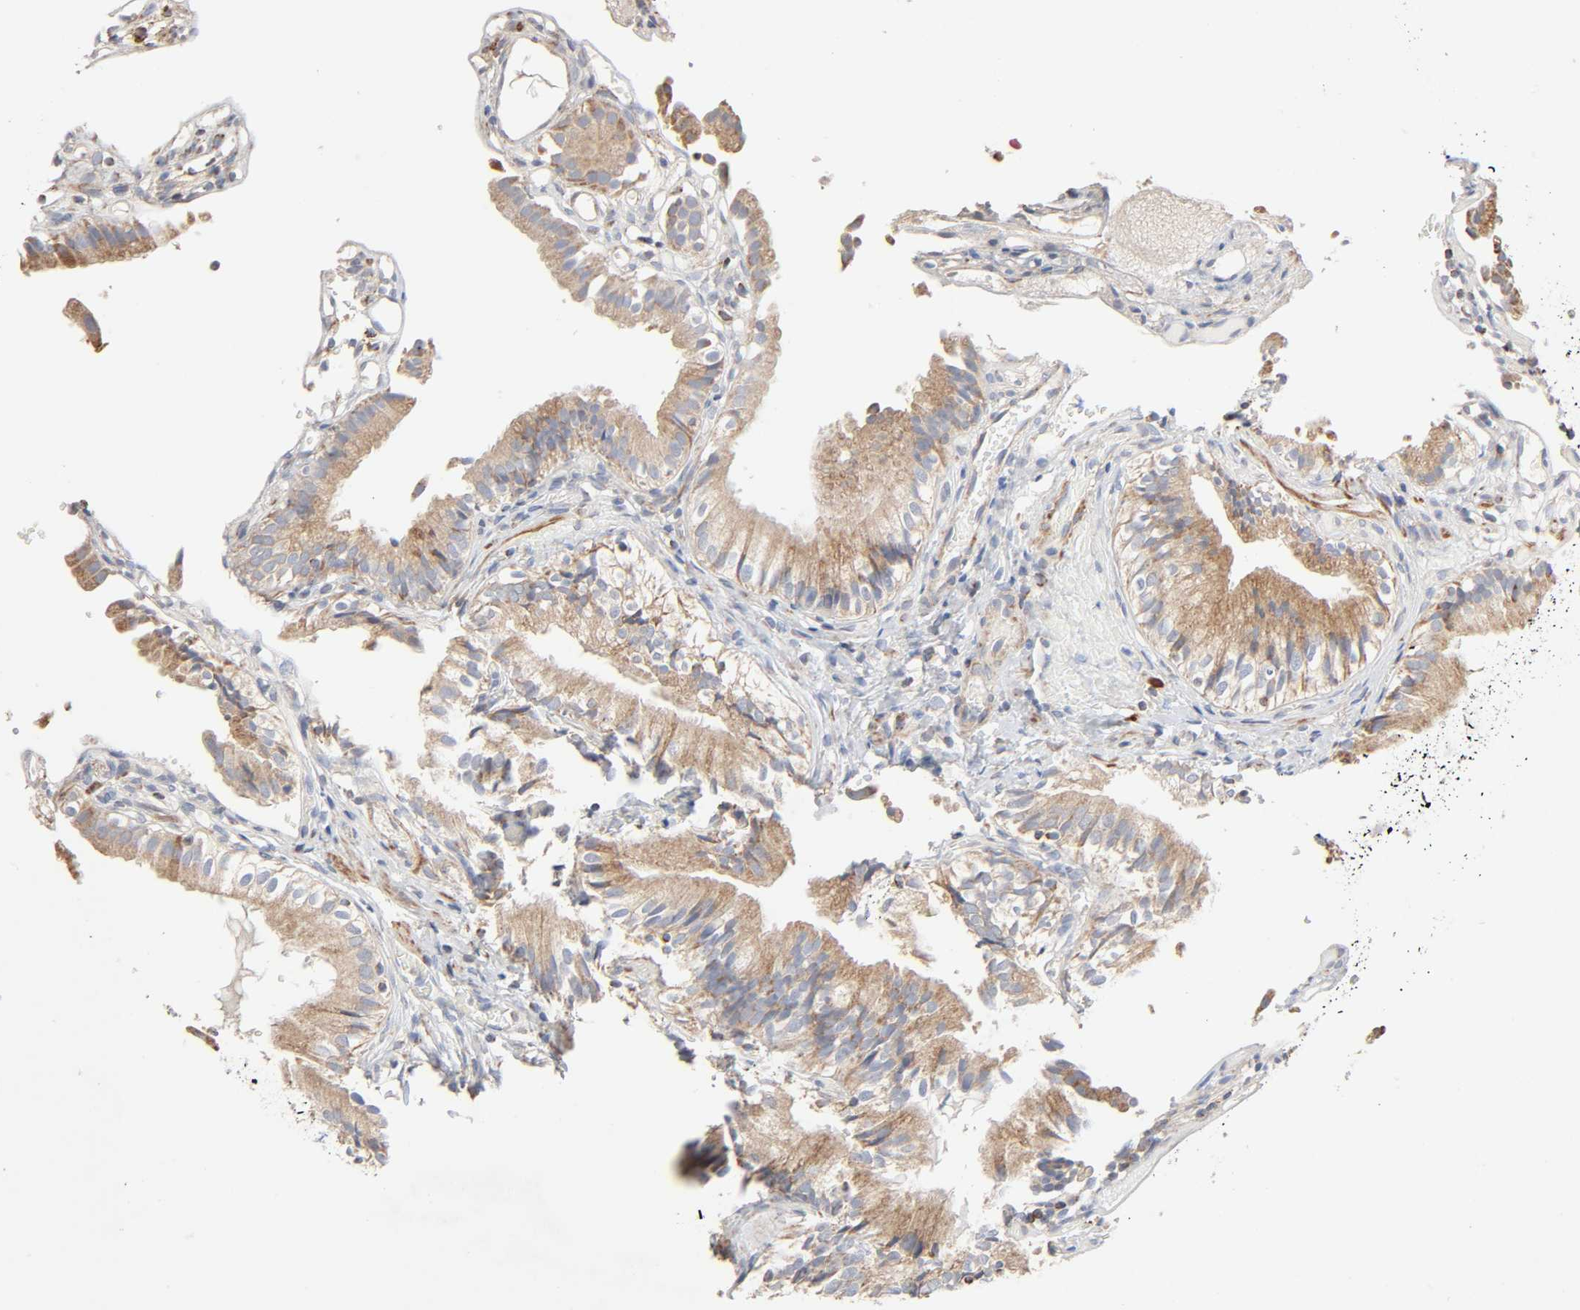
{"staining": {"intensity": "moderate", "quantity": ">75%", "location": "cytoplasmic/membranous"}, "tissue": "gallbladder", "cell_type": "Glandular cells", "image_type": "normal", "snomed": [{"axis": "morphology", "description": "Normal tissue, NOS"}, {"axis": "topography", "description": "Gallbladder"}], "caption": "IHC (DAB) staining of unremarkable human gallbladder displays moderate cytoplasmic/membranous protein staining in approximately >75% of glandular cells.", "gene": "SYT16", "patient": {"sex": "male", "age": 65}}